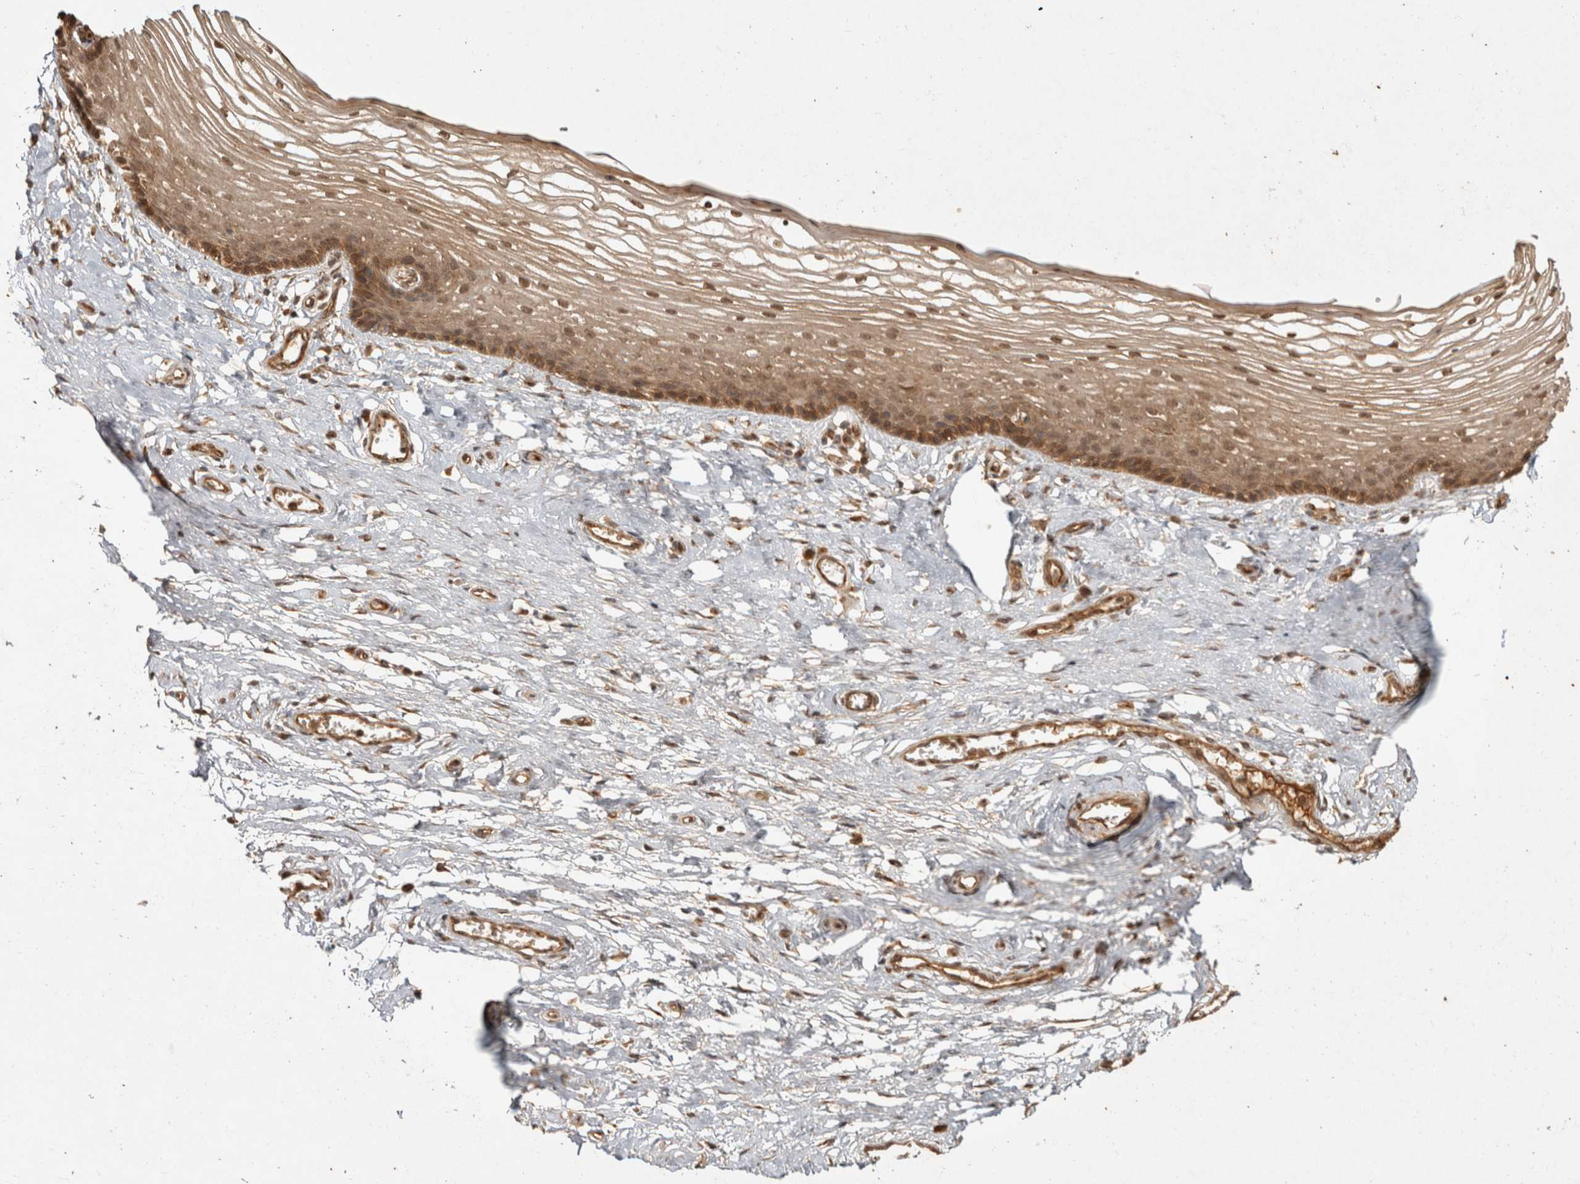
{"staining": {"intensity": "moderate", "quantity": "25%-75%", "location": "cytoplasmic/membranous"}, "tissue": "vagina", "cell_type": "Squamous epithelial cells", "image_type": "normal", "snomed": [{"axis": "morphology", "description": "Normal tissue, NOS"}, {"axis": "topography", "description": "Vagina"}], "caption": "IHC staining of benign vagina, which demonstrates medium levels of moderate cytoplasmic/membranous positivity in approximately 25%-75% of squamous epithelial cells indicating moderate cytoplasmic/membranous protein positivity. The staining was performed using DAB (3,3'-diaminobenzidine) (brown) for protein detection and nuclei were counterstained in hematoxylin (blue).", "gene": "CAMSAP2", "patient": {"sex": "female", "age": 46}}